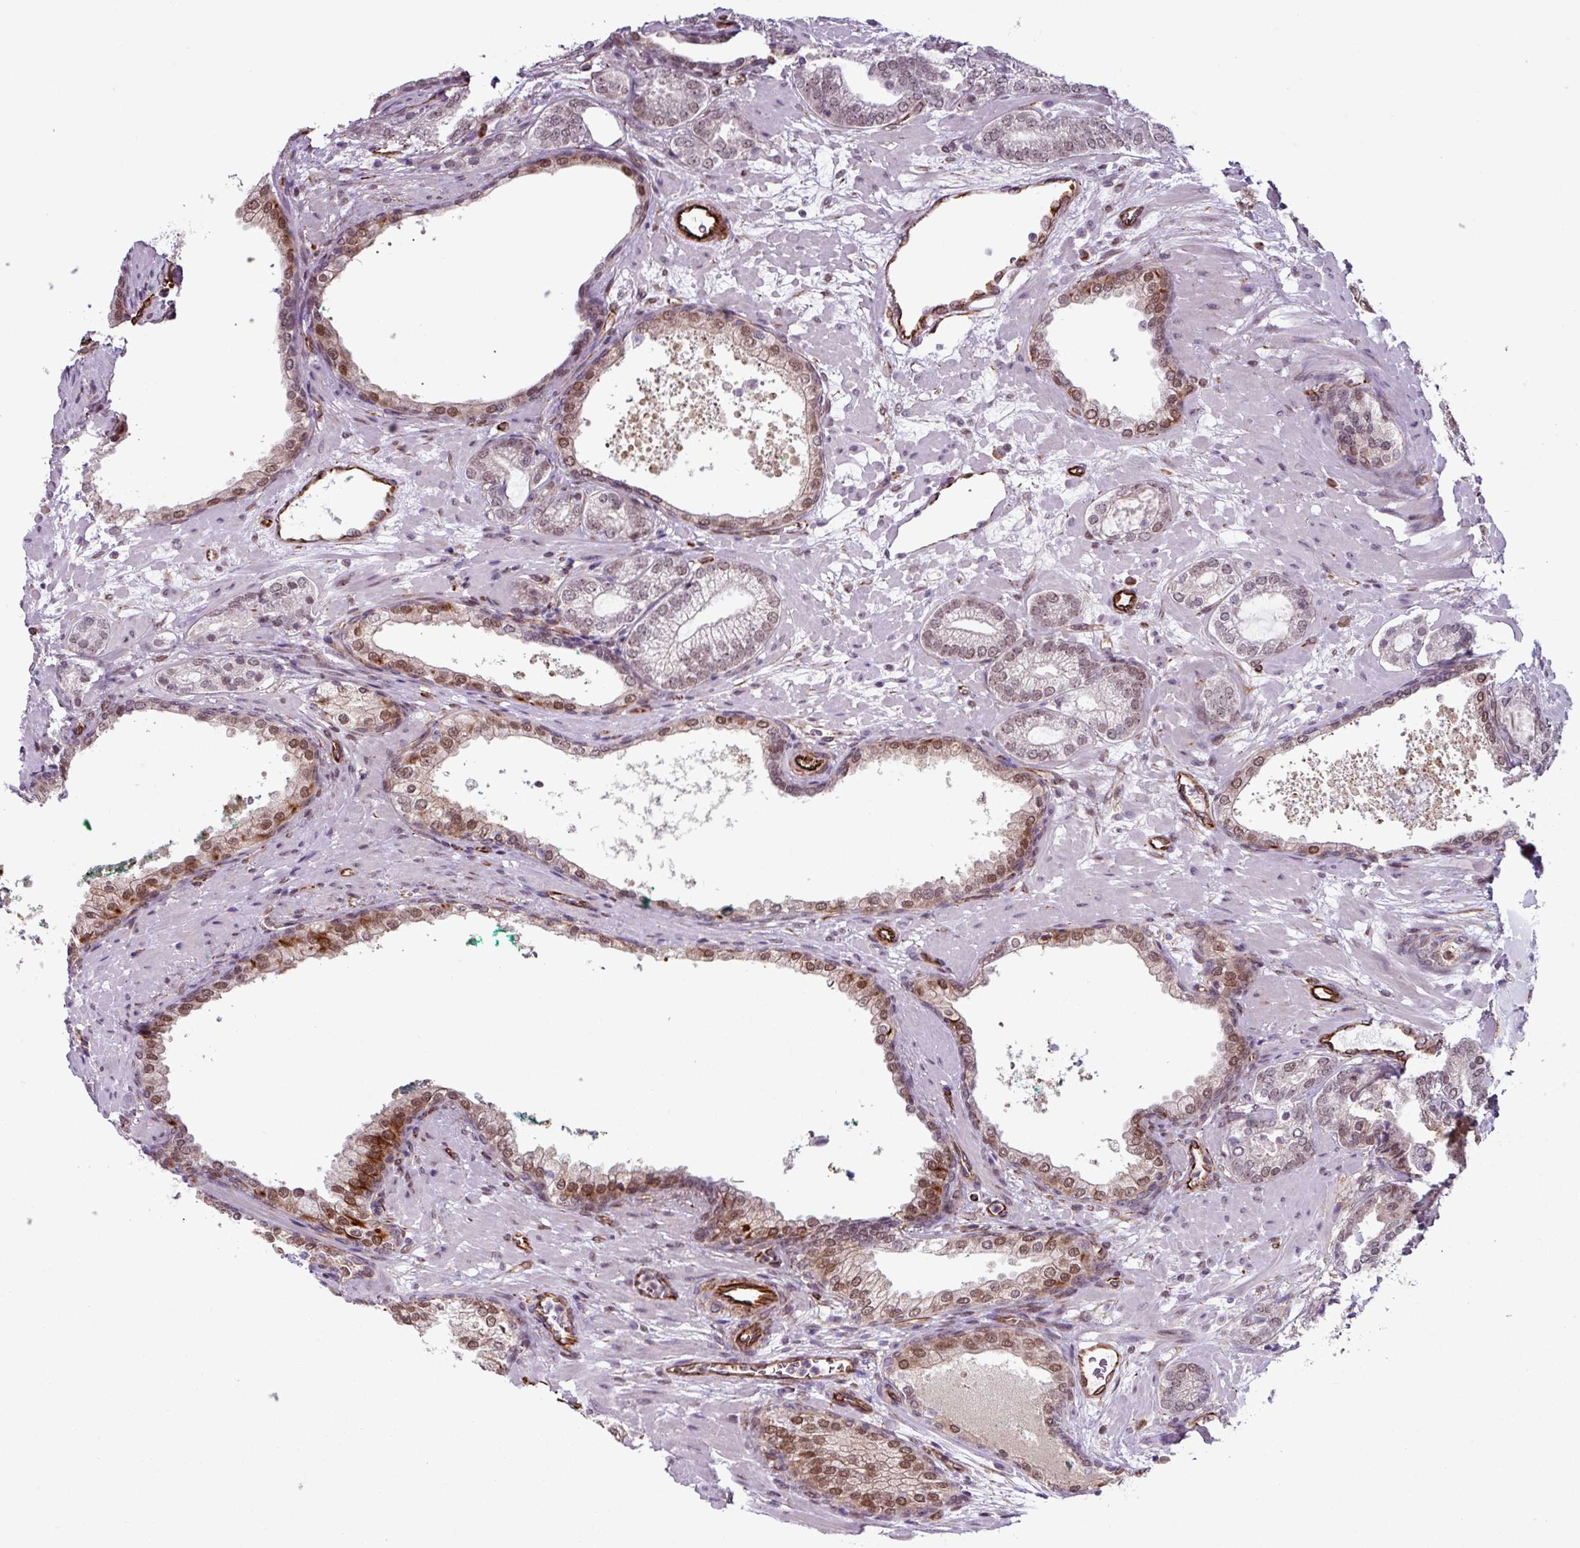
{"staining": {"intensity": "weak", "quantity": ">75%", "location": "nuclear"}, "tissue": "prostate cancer", "cell_type": "Tumor cells", "image_type": "cancer", "snomed": [{"axis": "morphology", "description": "Adenocarcinoma, High grade"}, {"axis": "topography", "description": "Prostate"}], "caption": "Protein analysis of prostate cancer (high-grade adenocarcinoma) tissue reveals weak nuclear staining in approximately >75% of tumor cells.", "gene": "CHD3", "patient": {"sex": "male", "age": 60}}